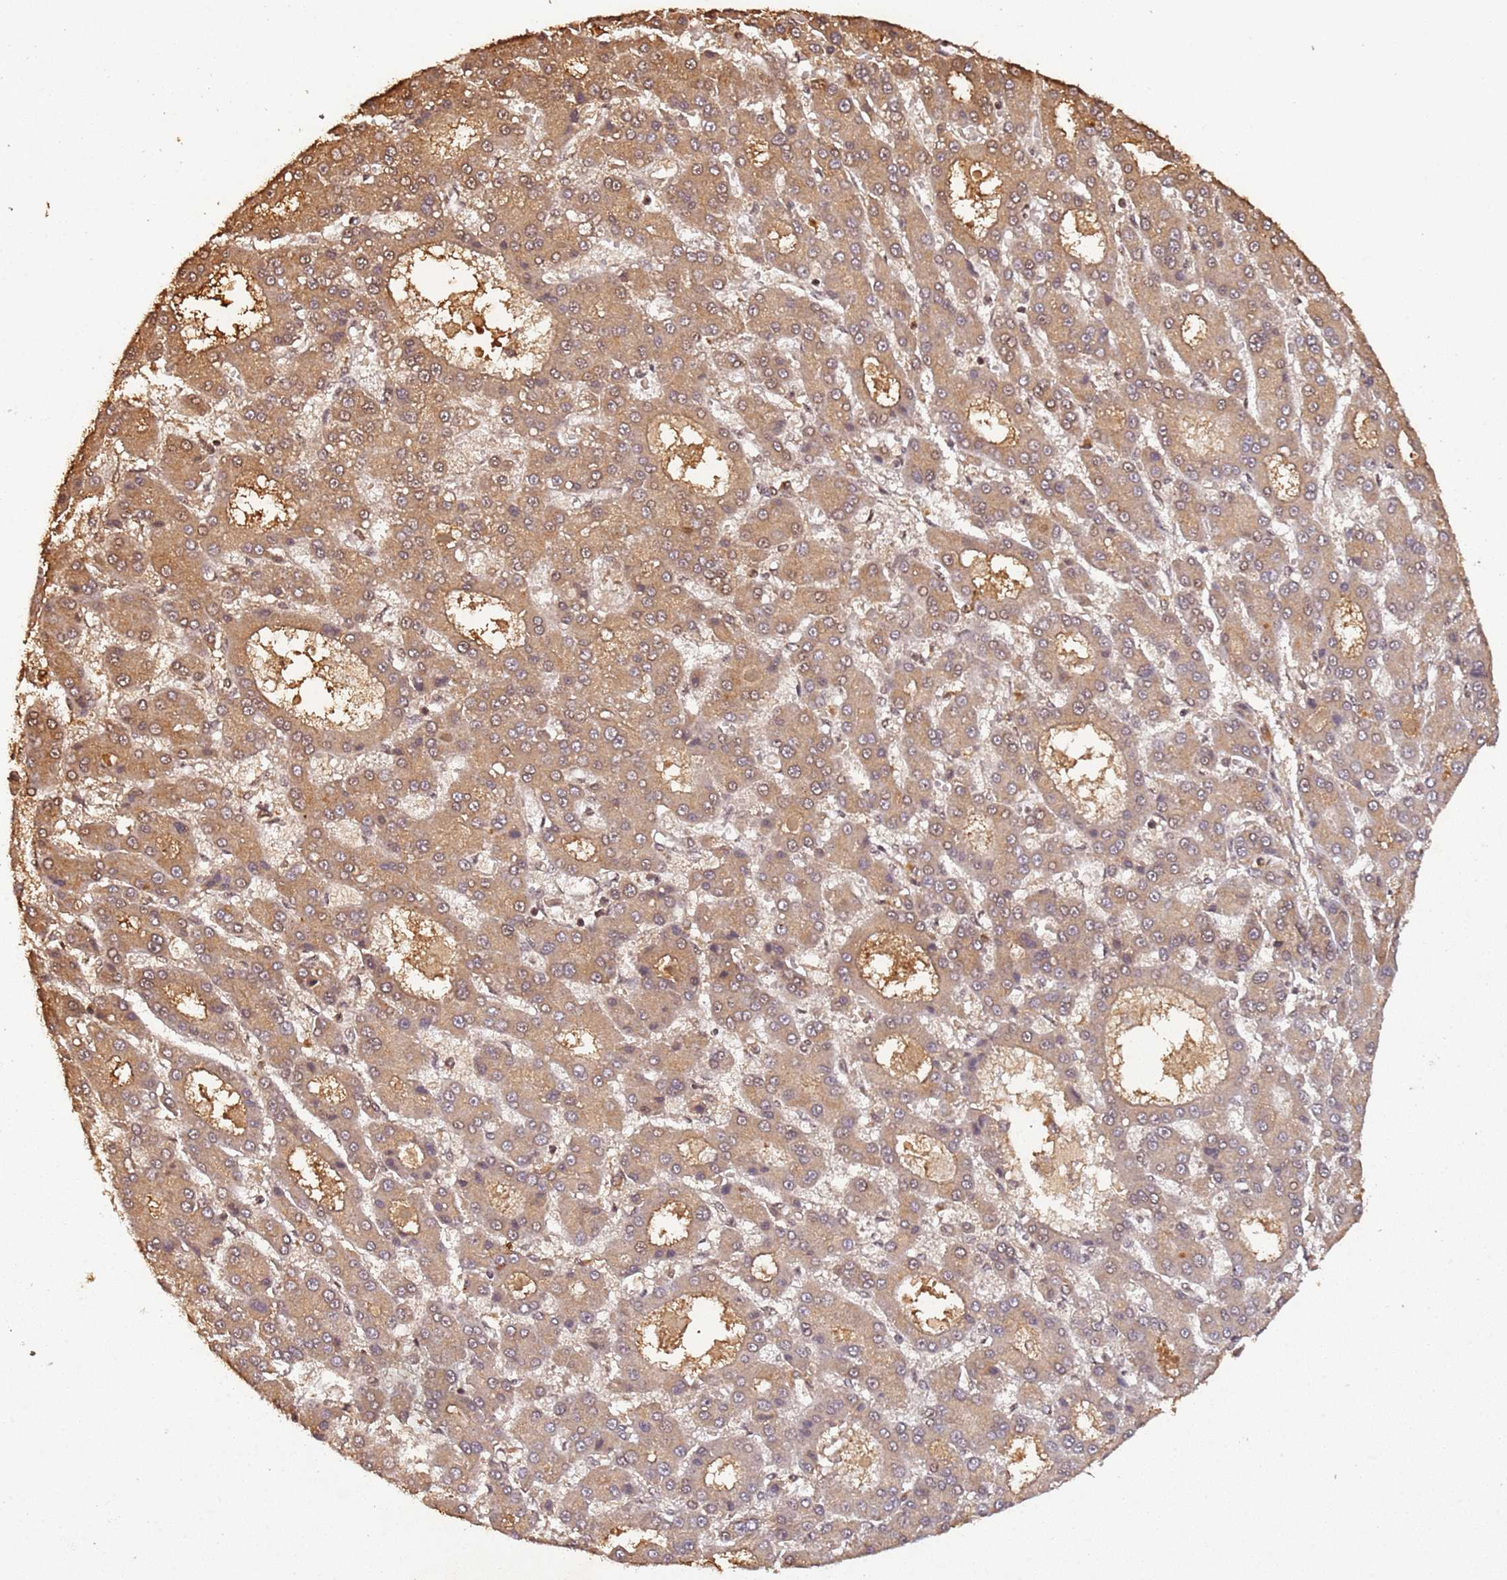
{"staining": {"intensity": "moderate", "quantity": ">75%", "location": "cytoplasmic/membranous"}, "tissue": "liver cancer", "cell_type": "Tumor cells", "image_type": "cancer", "snomed": [{"axis": "morphology", "description": "Carcinoma, Hepatocellular, NOS"}, {"axis": "topography", "description": "Liver"}], "caption": "Liver hepatocellular carcinoma stained with a brown dye demonstrates moderate cytoplasmic/membranous positive positivity in about >75% of tumor cells.", "gene": "COL1A2", "patient": {"sex": "male", "age": 70}}